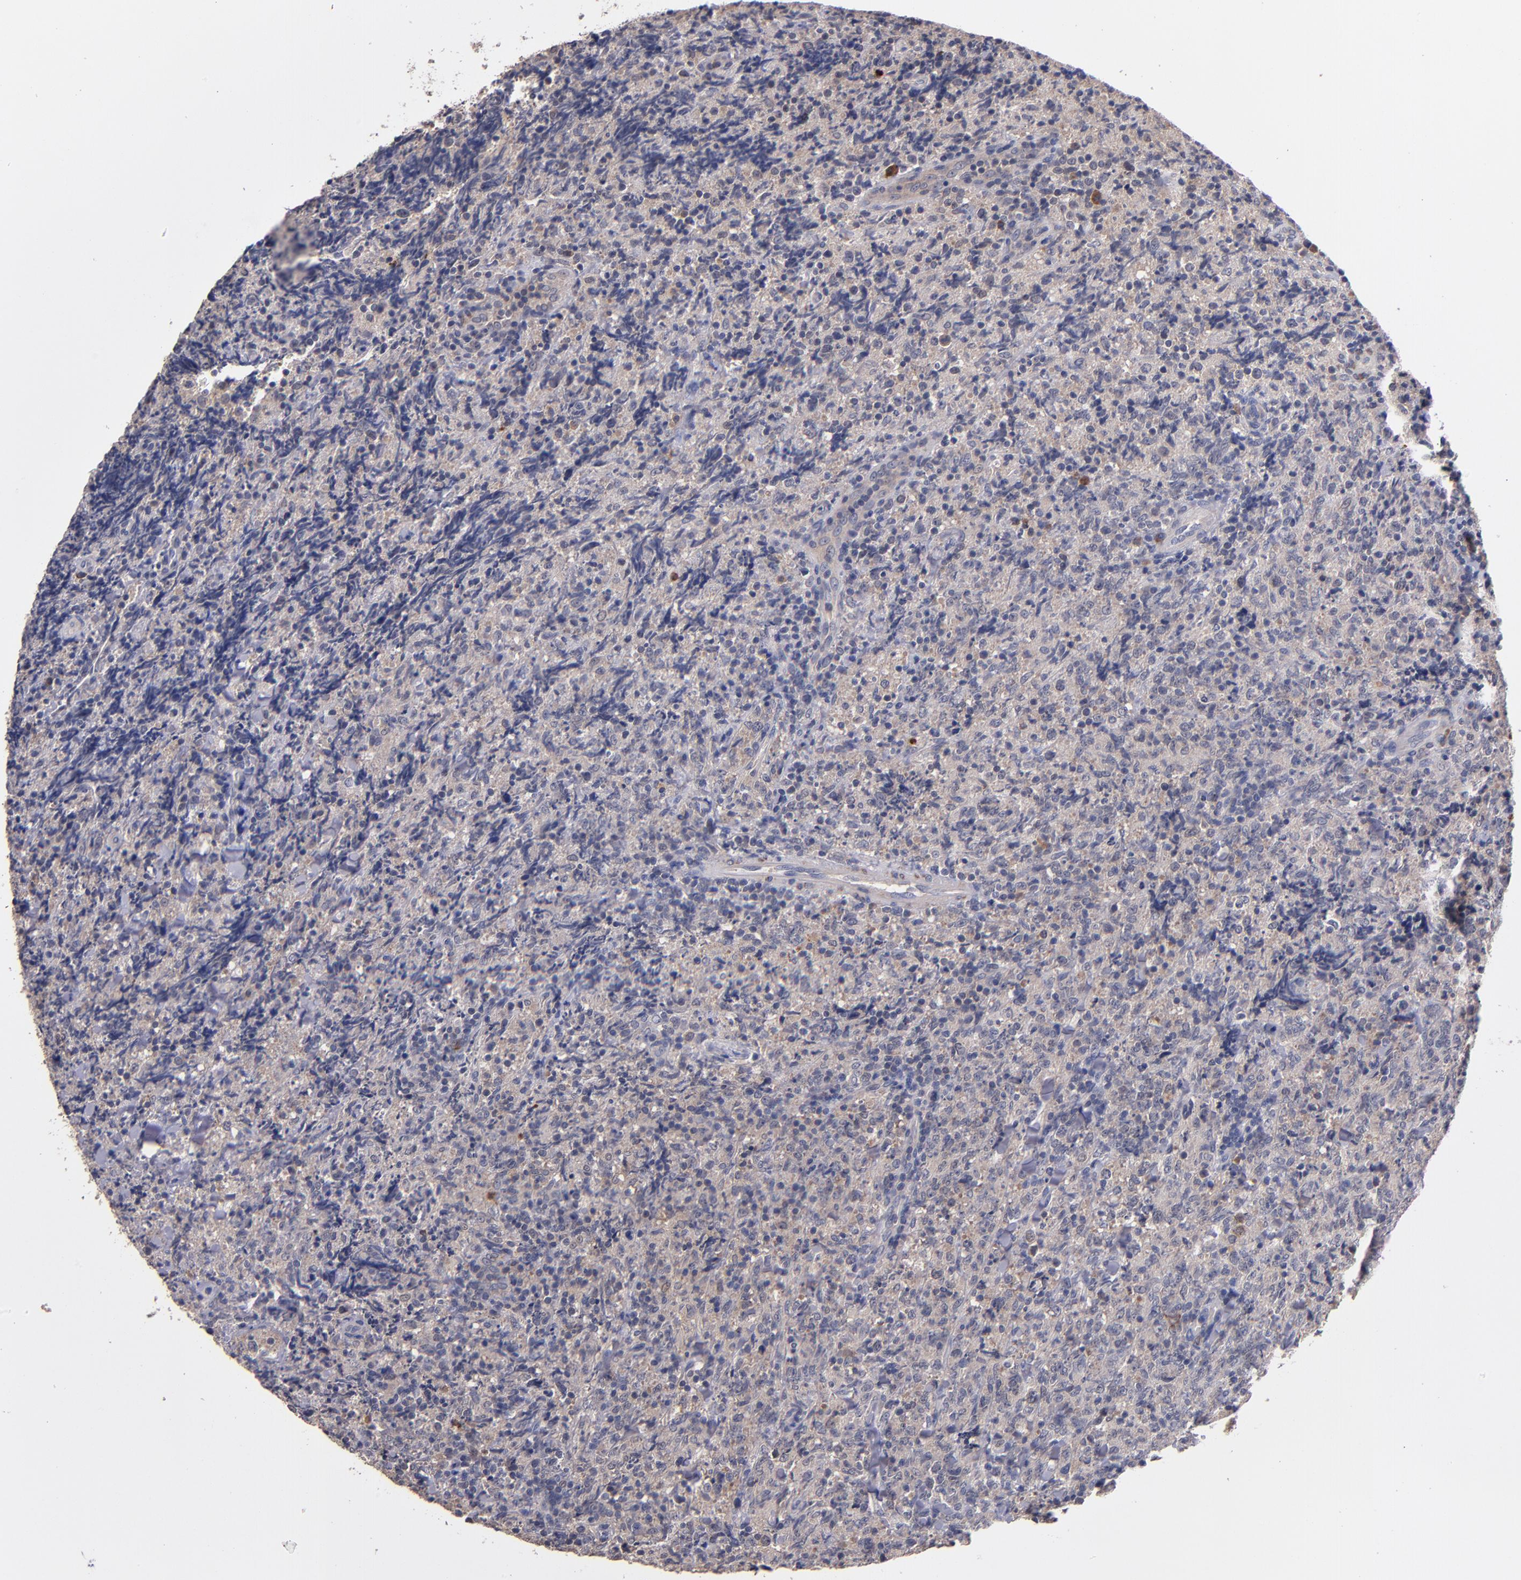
{"staining": {"intensity": "negative", "quantity": "none", "location": "none"}, "tissue": "lymphoma", "cell_type": "Tumor cells", "image_type": "cancer", "snomed": [{"axis": "morphology", "description": "Malignant lymphoma, non-Hodgkin's type, High grade"}, {"axis": "topography", "description": "Tonsil"}], "caption": "High magnification brightfield microscopy of malignant lymphoma, non-Hodgkin's type (high-grade) stained with DAB (3,3'-diaminobenzidine) (brown) and counterstained with hematoxylin (blue): tumor cells show no significant staining. (Brightfield microscopy of DAB (3,3'-diaminobenzidine) immunohistochemistry (IHC) at high magnification).", "gene": "TTLL12", "patient": {"sex": "female", "age": 36}}